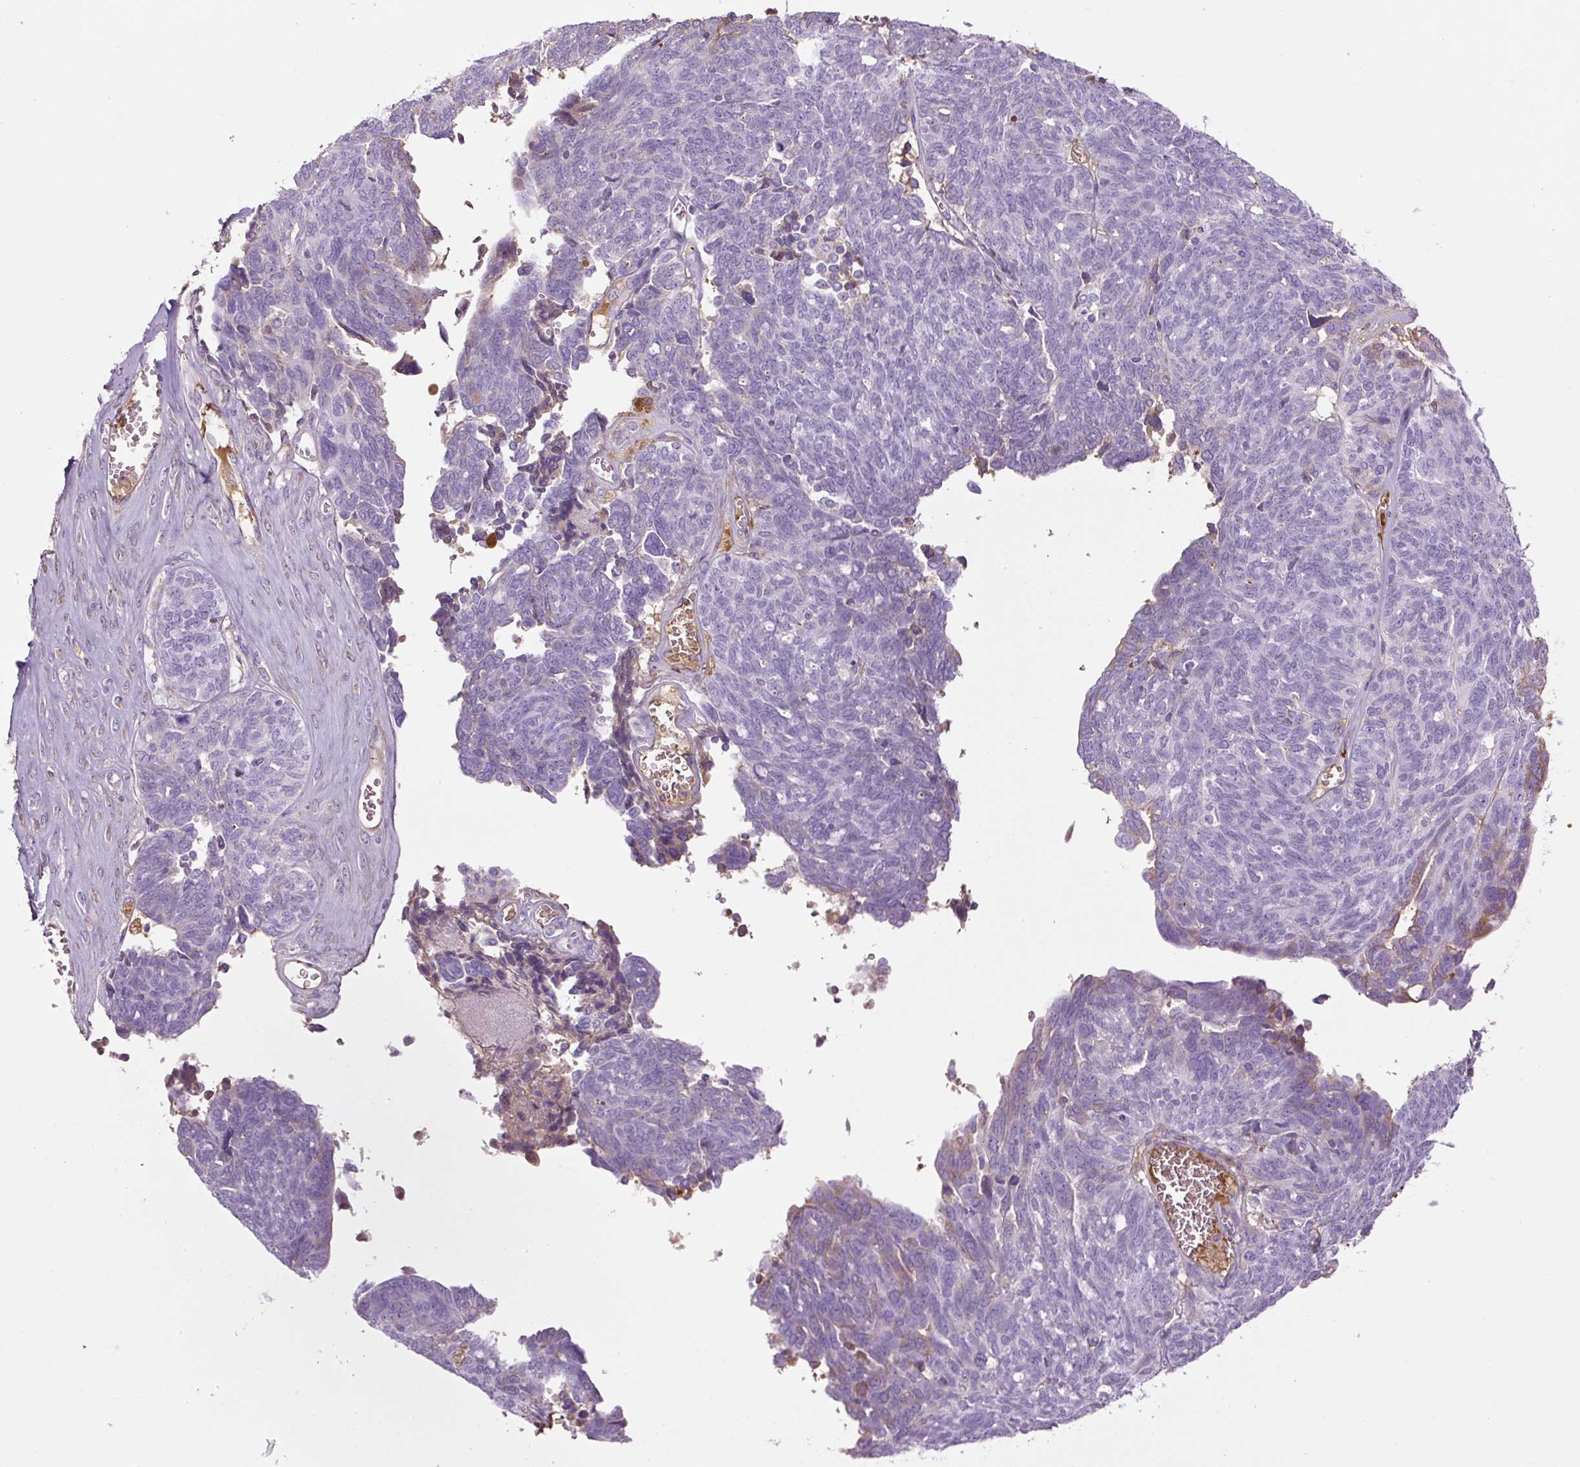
{"staining": {"intensity": "negative", "quantity": "none", "location": "none"}, "tissue": "ovarian cancer", "cell_type": "Tumor cells", "image_type": "cancer", "snomed": [{"axis": "morphology", "description": "Cystadenocarcinoma, serous, NOS"}, {"axis": "topography", "description": "Ovary"}], "caption": "Micrograph shows no significant protein staining in tumor cells of ovarian cancer (serous cystadenocarcinoma). Brightfield microscopy of IHC stained with DAB (3,3'-diaminobenzidine) (brown) and hematoxylin (blue), captured at high magnification.", "gene": "APOA1", "patient": {"sex": "female", "age": 79}}